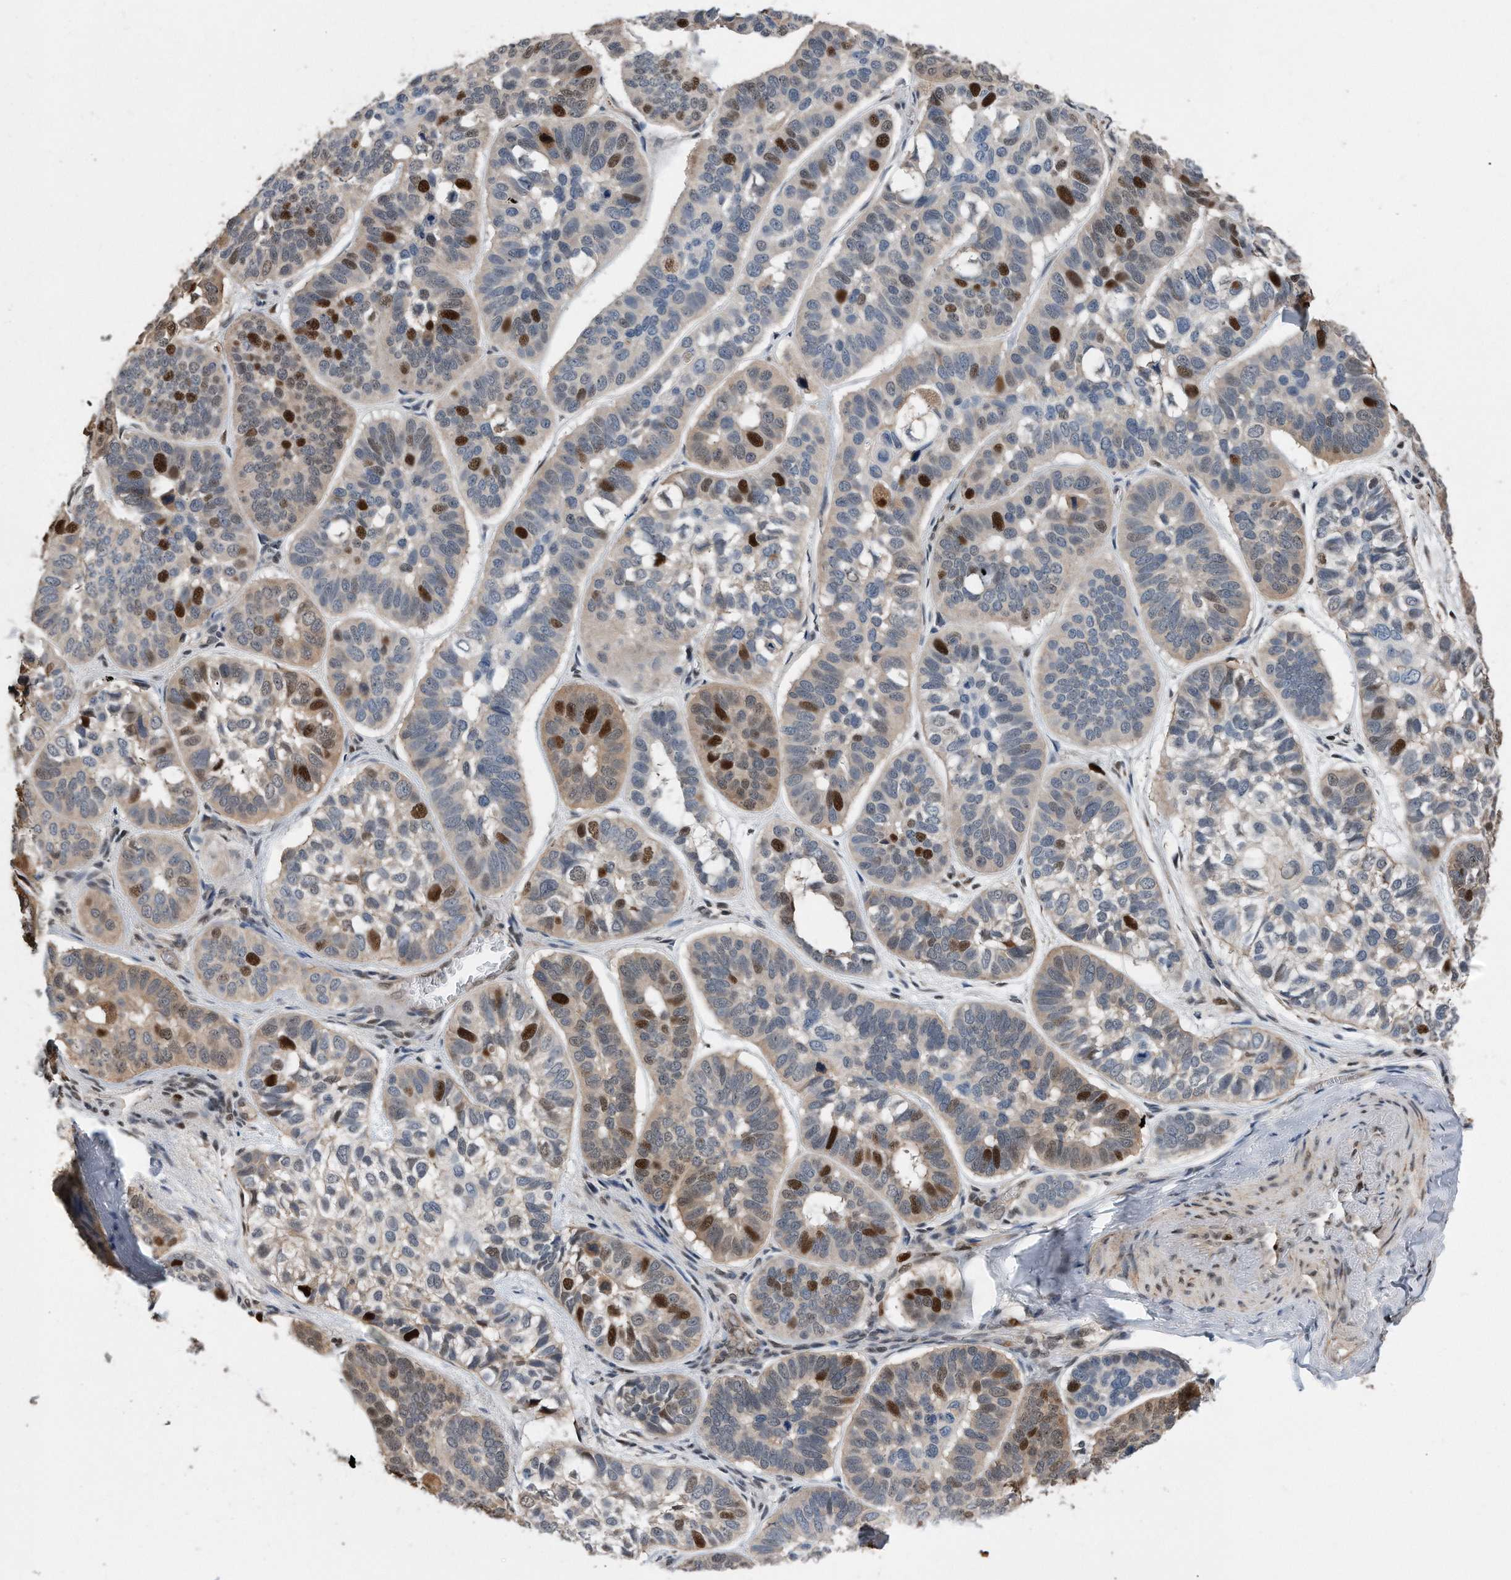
{"staining": {"intensity": "strong", "quantity": "<25%", "location": "nuclear"}, "tissue": "skin cancer", "cell_type": "Tumor cells", "image_type": "cancer", "snomed": [{"axis": "morphology", "description": "Basal cell carcinoma"}, {"axis": "topography", "description": "Skin"}], "caption": "The photomicrograph shows a brown stain indicating the presence of a protein in the nuclear of tumor cells in basal cell carcinoma (skin).", "gene": "PCNA", "patient": {"sex": "male", "age": 62}}